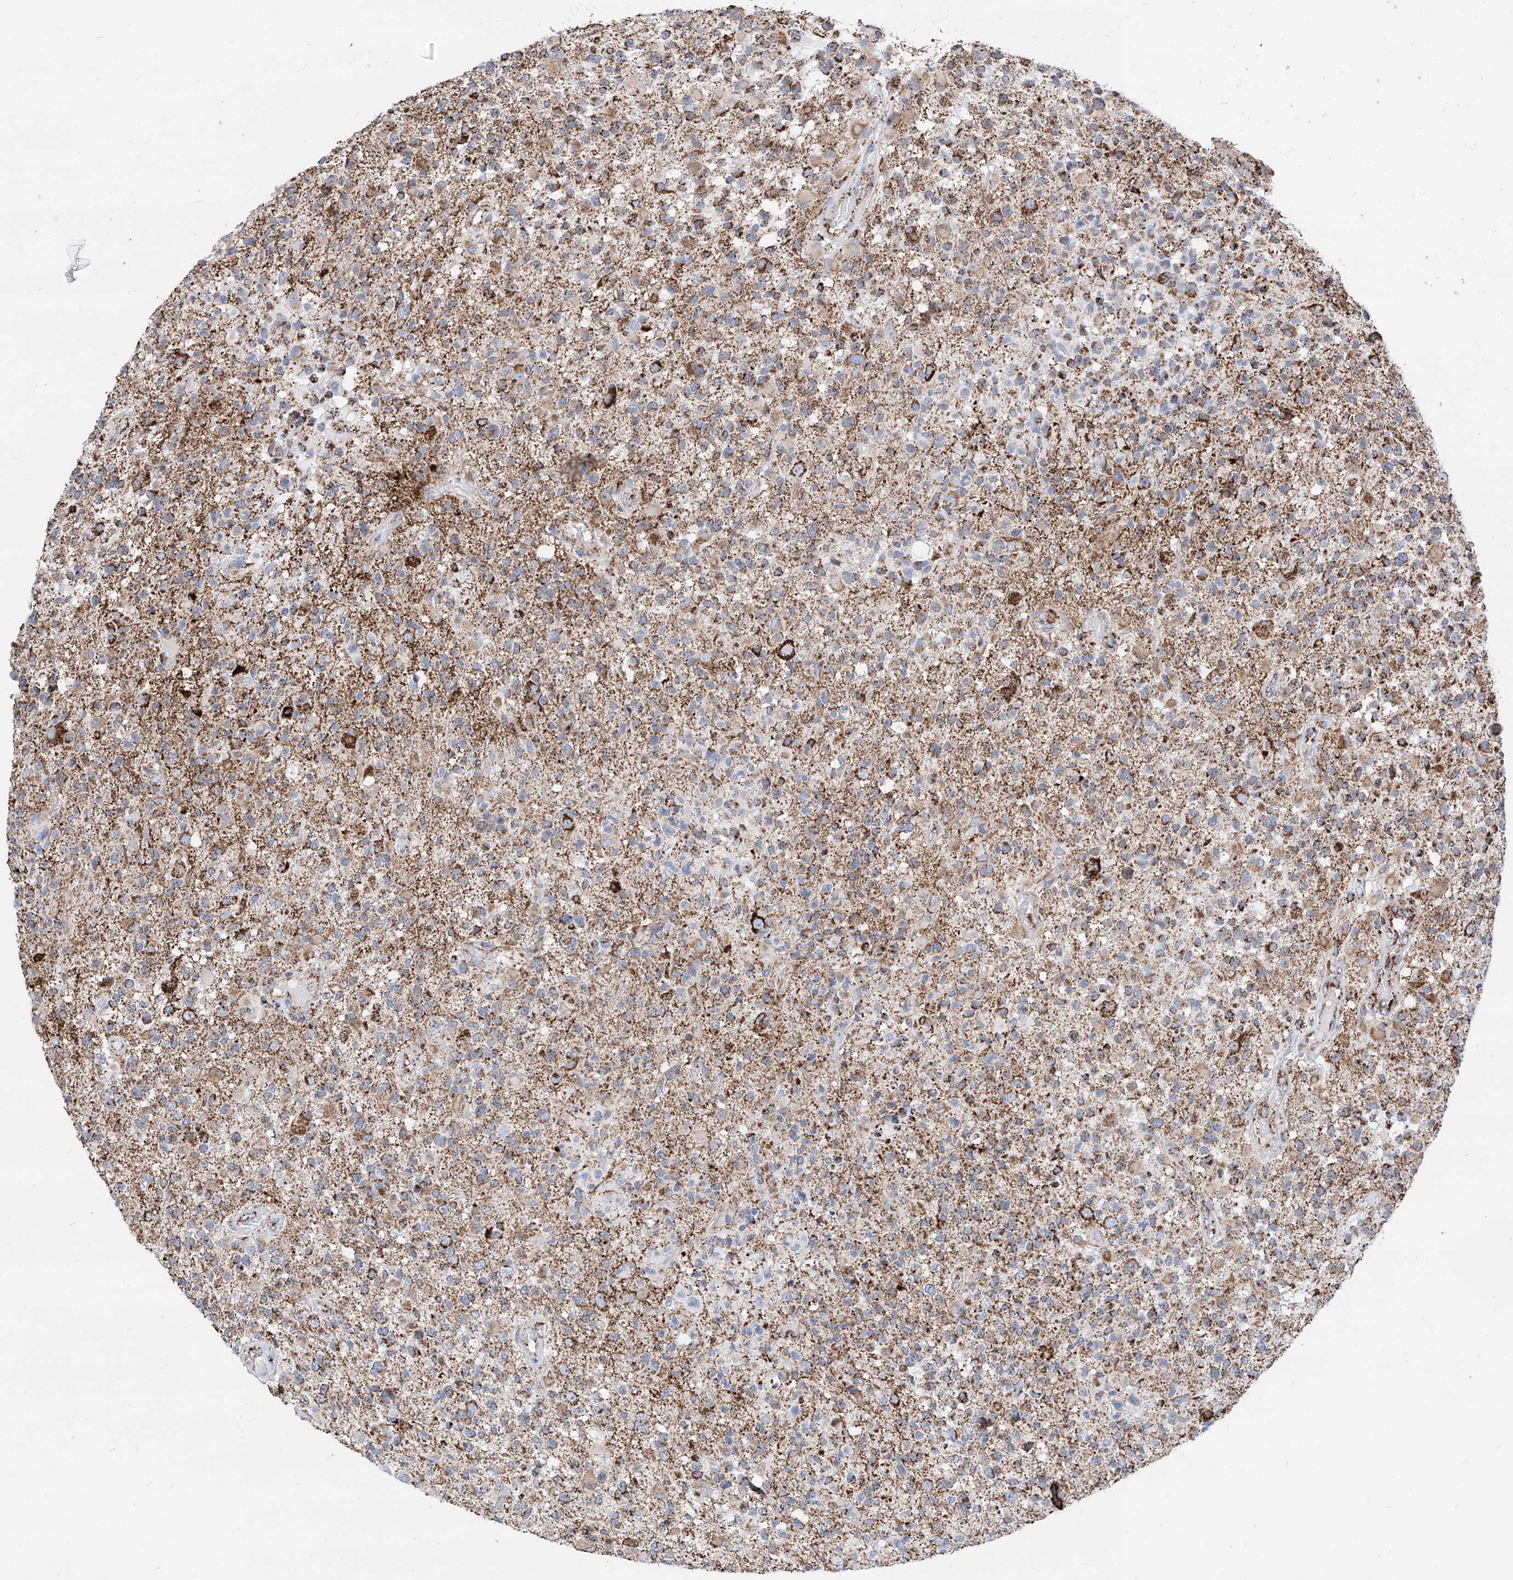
{"staining": {"intensity": "strong", "quantity": "25%-75%", "location": "cytoplasmic/membranous"}, "tissue": "glioma", "cell_type": "Tumor cells", "image_type": "cancer", "snomed": [{"axis": "morphology", "description": "Glioma, malignant, High grade"}, {"axis": "morphology", "description": "Glioblastoma, NOS"}, {"axis": "topography", "description": "Brain"}], "caption": "The immunohistochemical stain labels strong cytoplasmic/membranous staining in tumor cells of malignant high-grade glioma tissue. The staining is performed using DAB brown chromogen to label protein expression. The nuclei are counter-stained blue using hematoxylin.", "gene": "COX5B", "patient": {"sex": "male", "age": 60}}